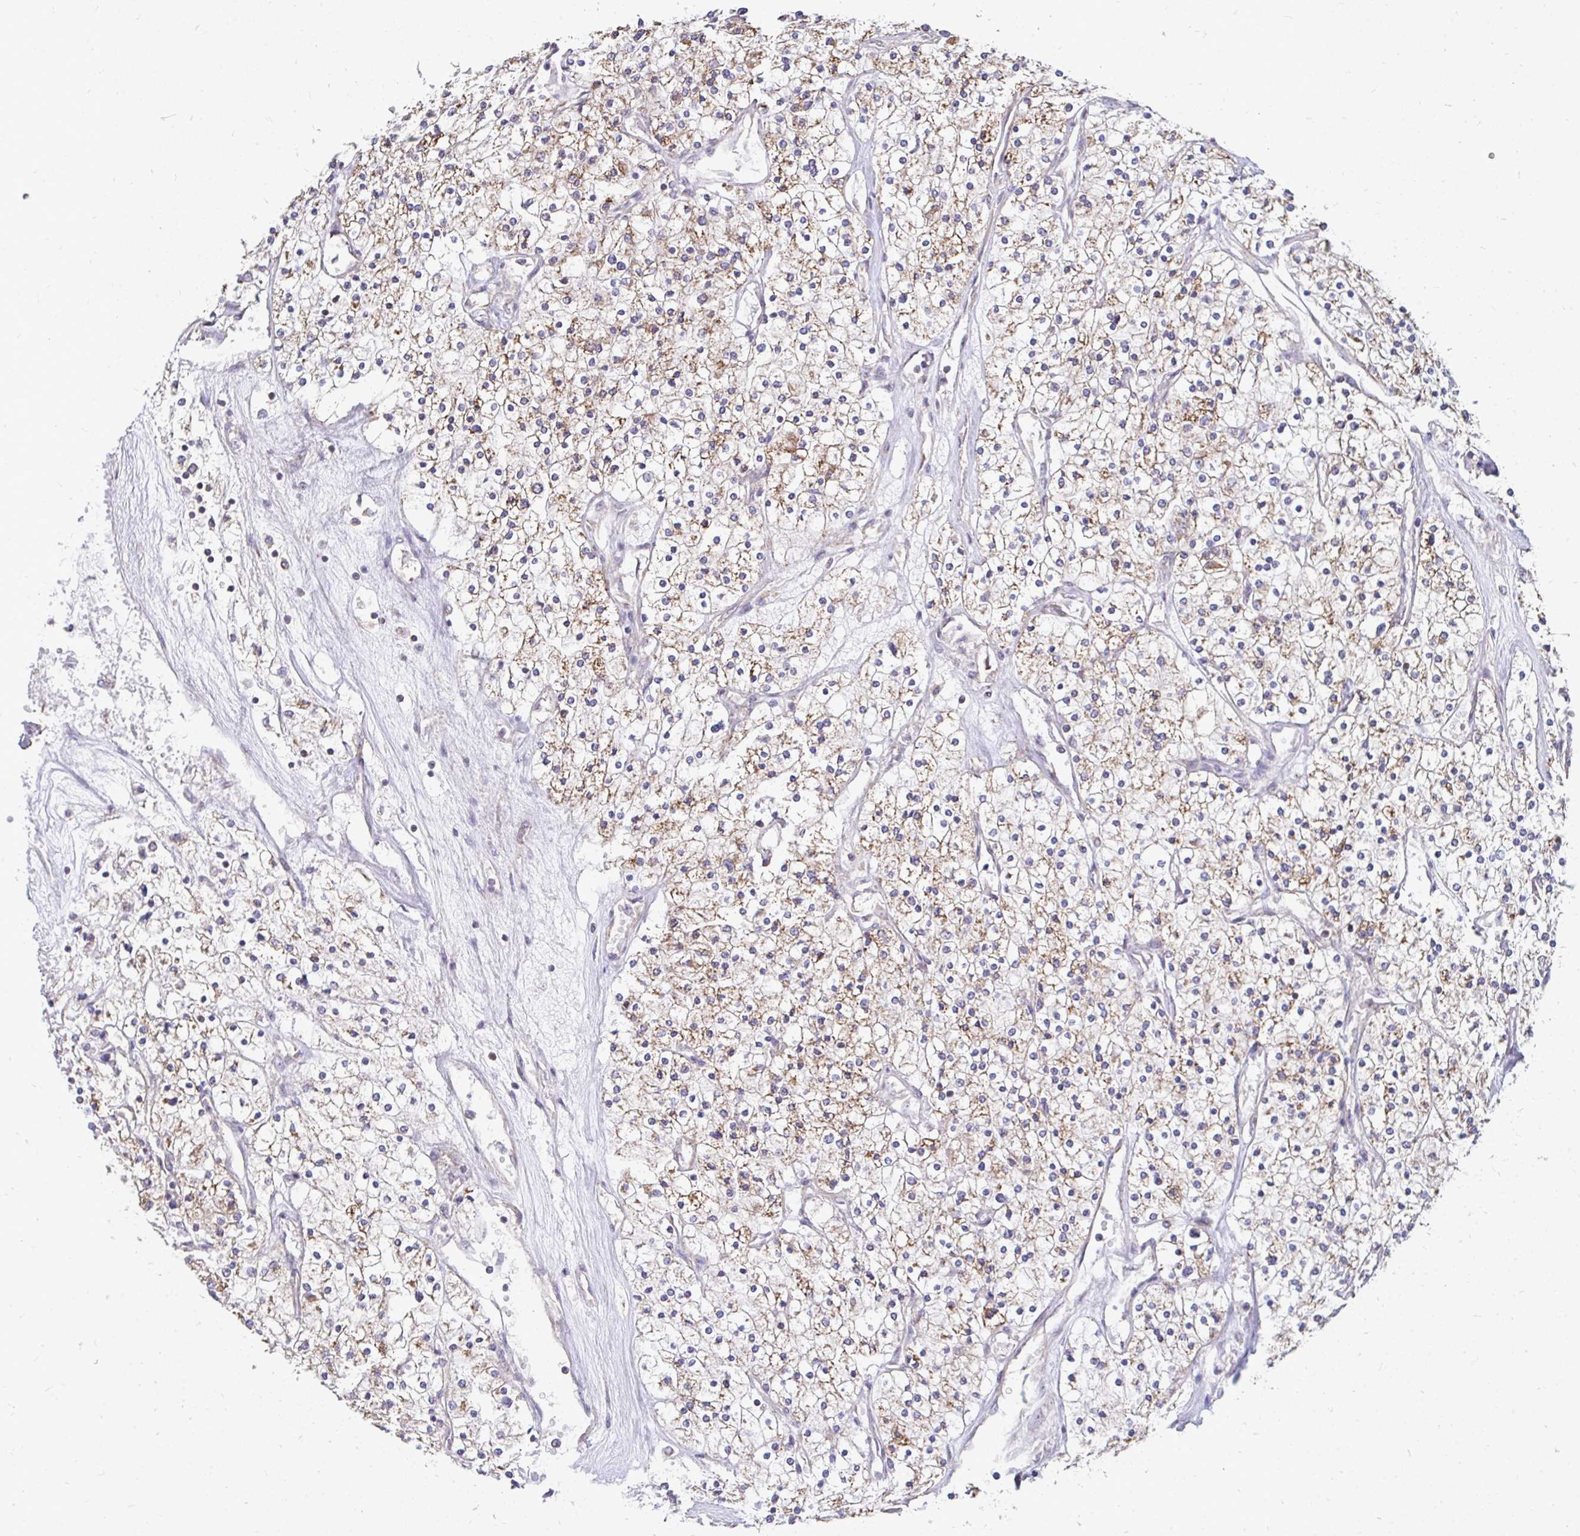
{"staining": {"intensity": "weak", "quantity": "25%-75%", "location": "cytoplasmic/membranous"}, "tissue": "renal cancer", "cell_type": "Tumor cells", "image_type": "cancer", "snomed": [{"axis": "morphology", "description": "Adenocarcinoma, NOS"}, {"axis": "topography", "description": "Kidney"}], "caption": "High-magnification brightfield microscopy of adenocarcinoma (renal) stained with DAB (brown) and counterstained with hematoxylin (blue). tumor cells exhibit weak cytoplasmic/membranous expression is seen in approximately25%-75% of cells.", "gene": "DNAJA2", "patient": {"sex": "male", "age": 80}}